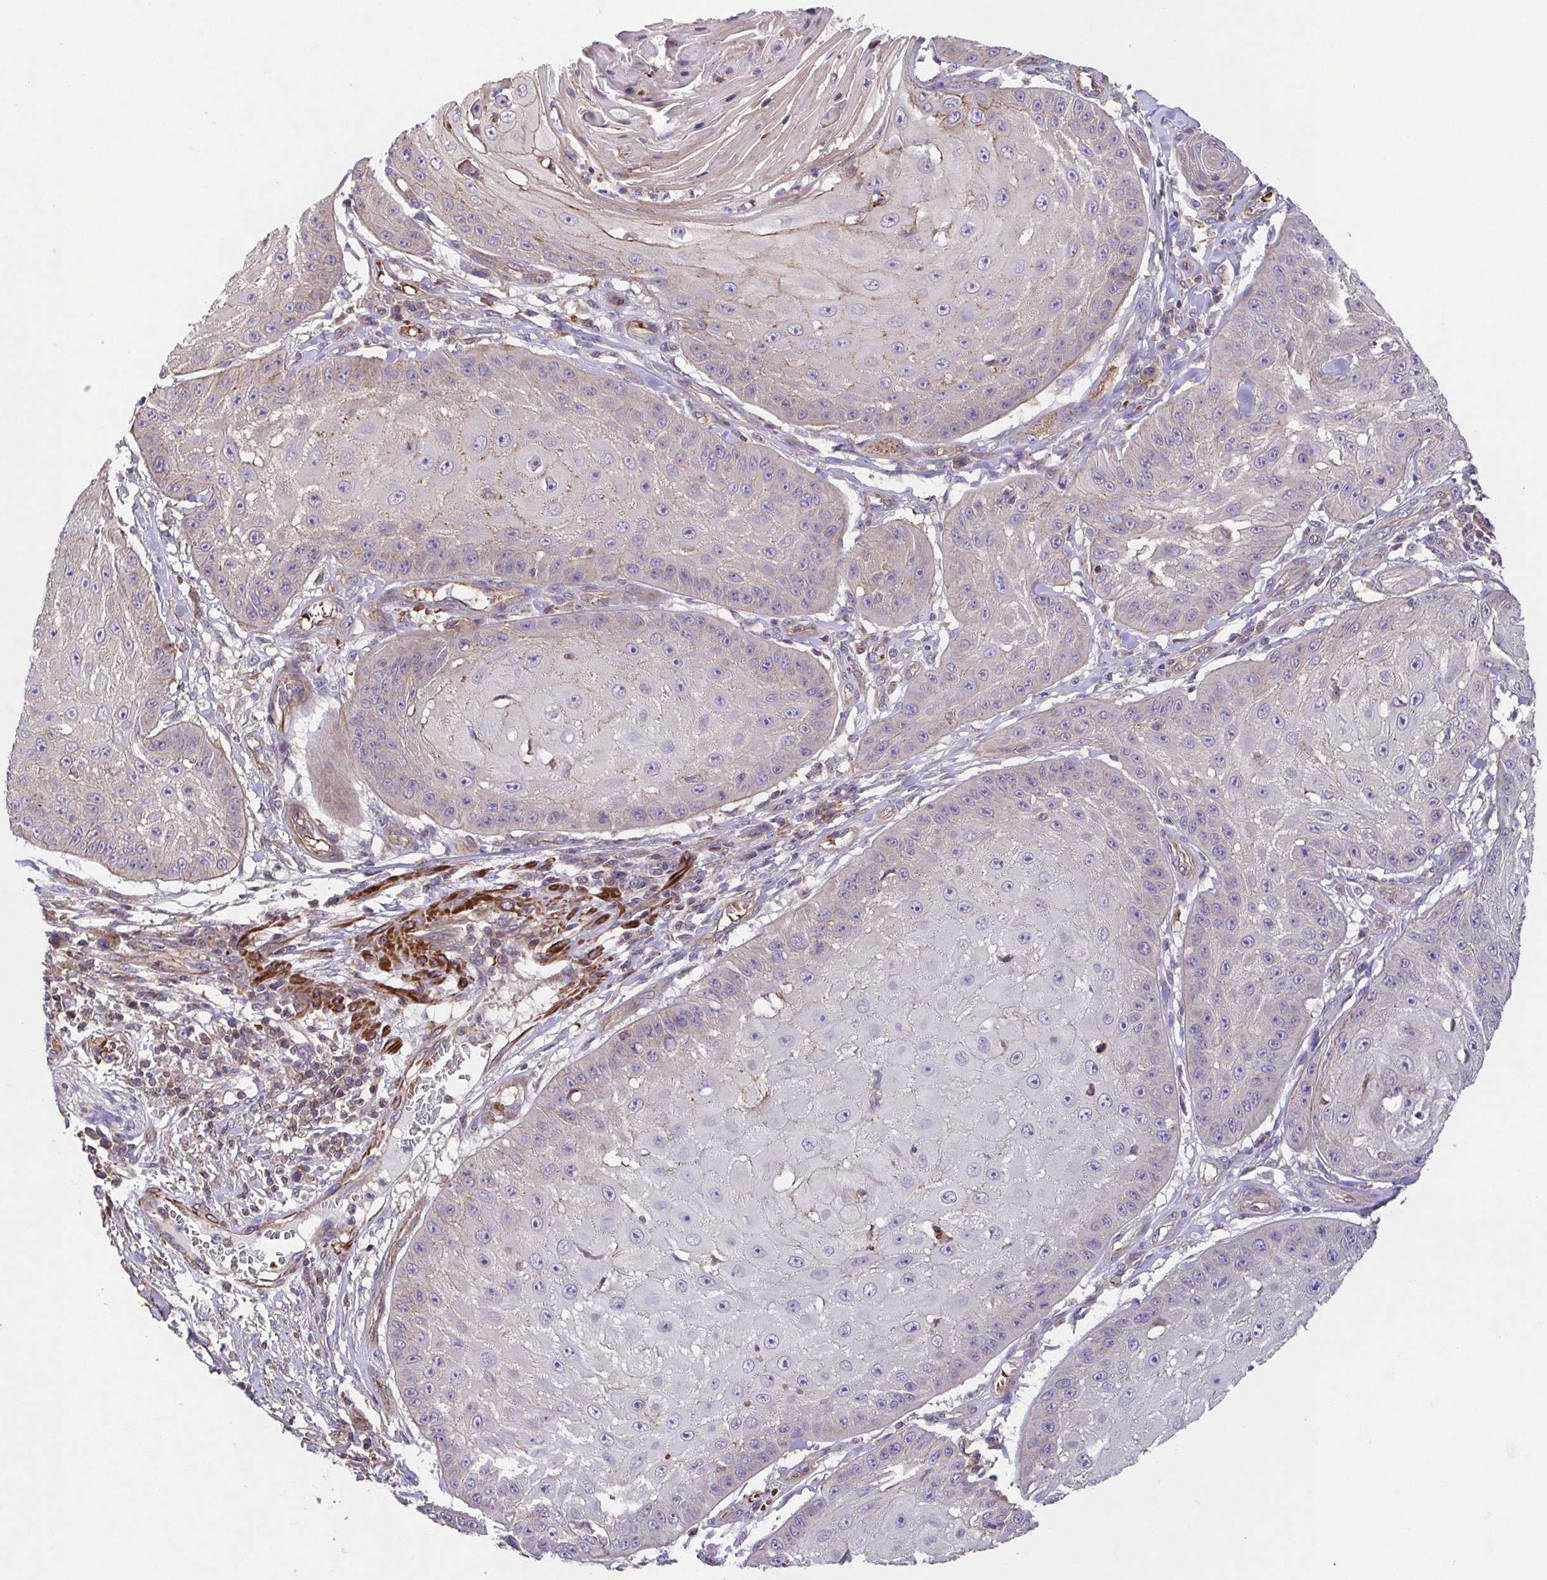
{"staining": {"intensity": "weak", "quantity": "<25%", "location": "cytoplasmic/membranous"}, "tissue": "skin cancer", "cell_type": "Tumor cells", "image_type": "cancer", "snomed": [{"axis": "morphology", "description": "Squamous cell carcinoma, NOS"}, {"axis": "topography", "description": "Skin"}], "caption": "Immunohistochemical staining of human skin cancer (squamous cell carcinoma) shows no significant staining in tumor cells. The staining was performed using DAB (3,3'-diaminobenzidine) to visualize the protein expression in brown, while the nuclei were stained in blue with hematoxylin (Magnification: 20x).", "gene": "IDE", "patient": {"sex": "male", "age": 70}}